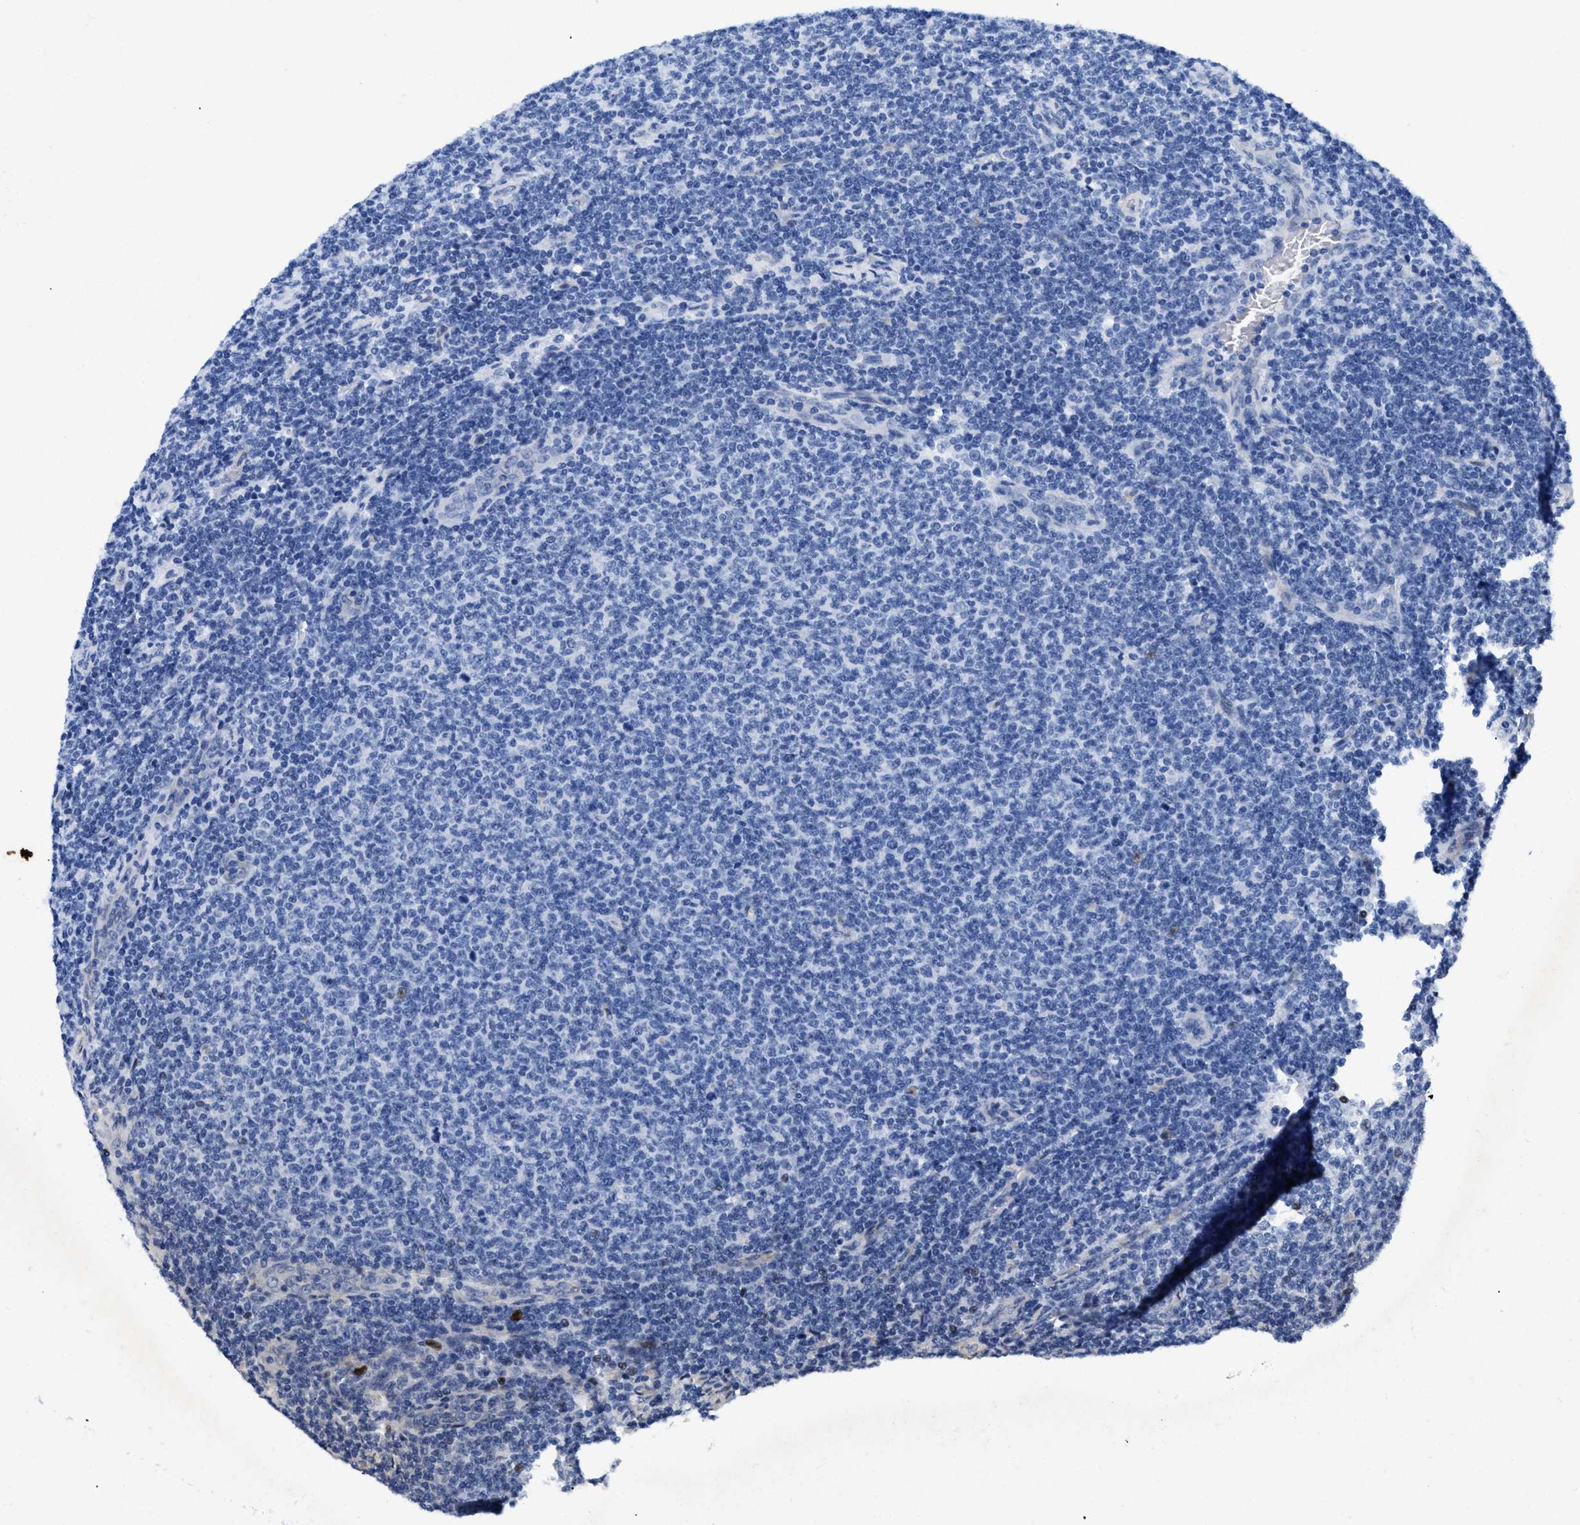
{"staining": {"intensity": "negative", "quantity": "none", "location": "none"}, "tissue": "lymphoma", "cell_type": "Tumor cells", "image_type": "cancer", "snomed": [{"axis": "morphology", "description": "Malignant lymphoma, non-Hodgkin's type, Low grade"}, {"axis": "topography", "description": "Lymph node"}], "caption": "Immunohistochemistry (IHC) image of lymphoma stained for a protein (brown), which shows no expression in tumor cells. (DAB (3,3'-diaminobenzidine) immunohistochemistry, high magnification).", "gene": "TMEM68", "patient": {"sex": "male", "age": 66}}